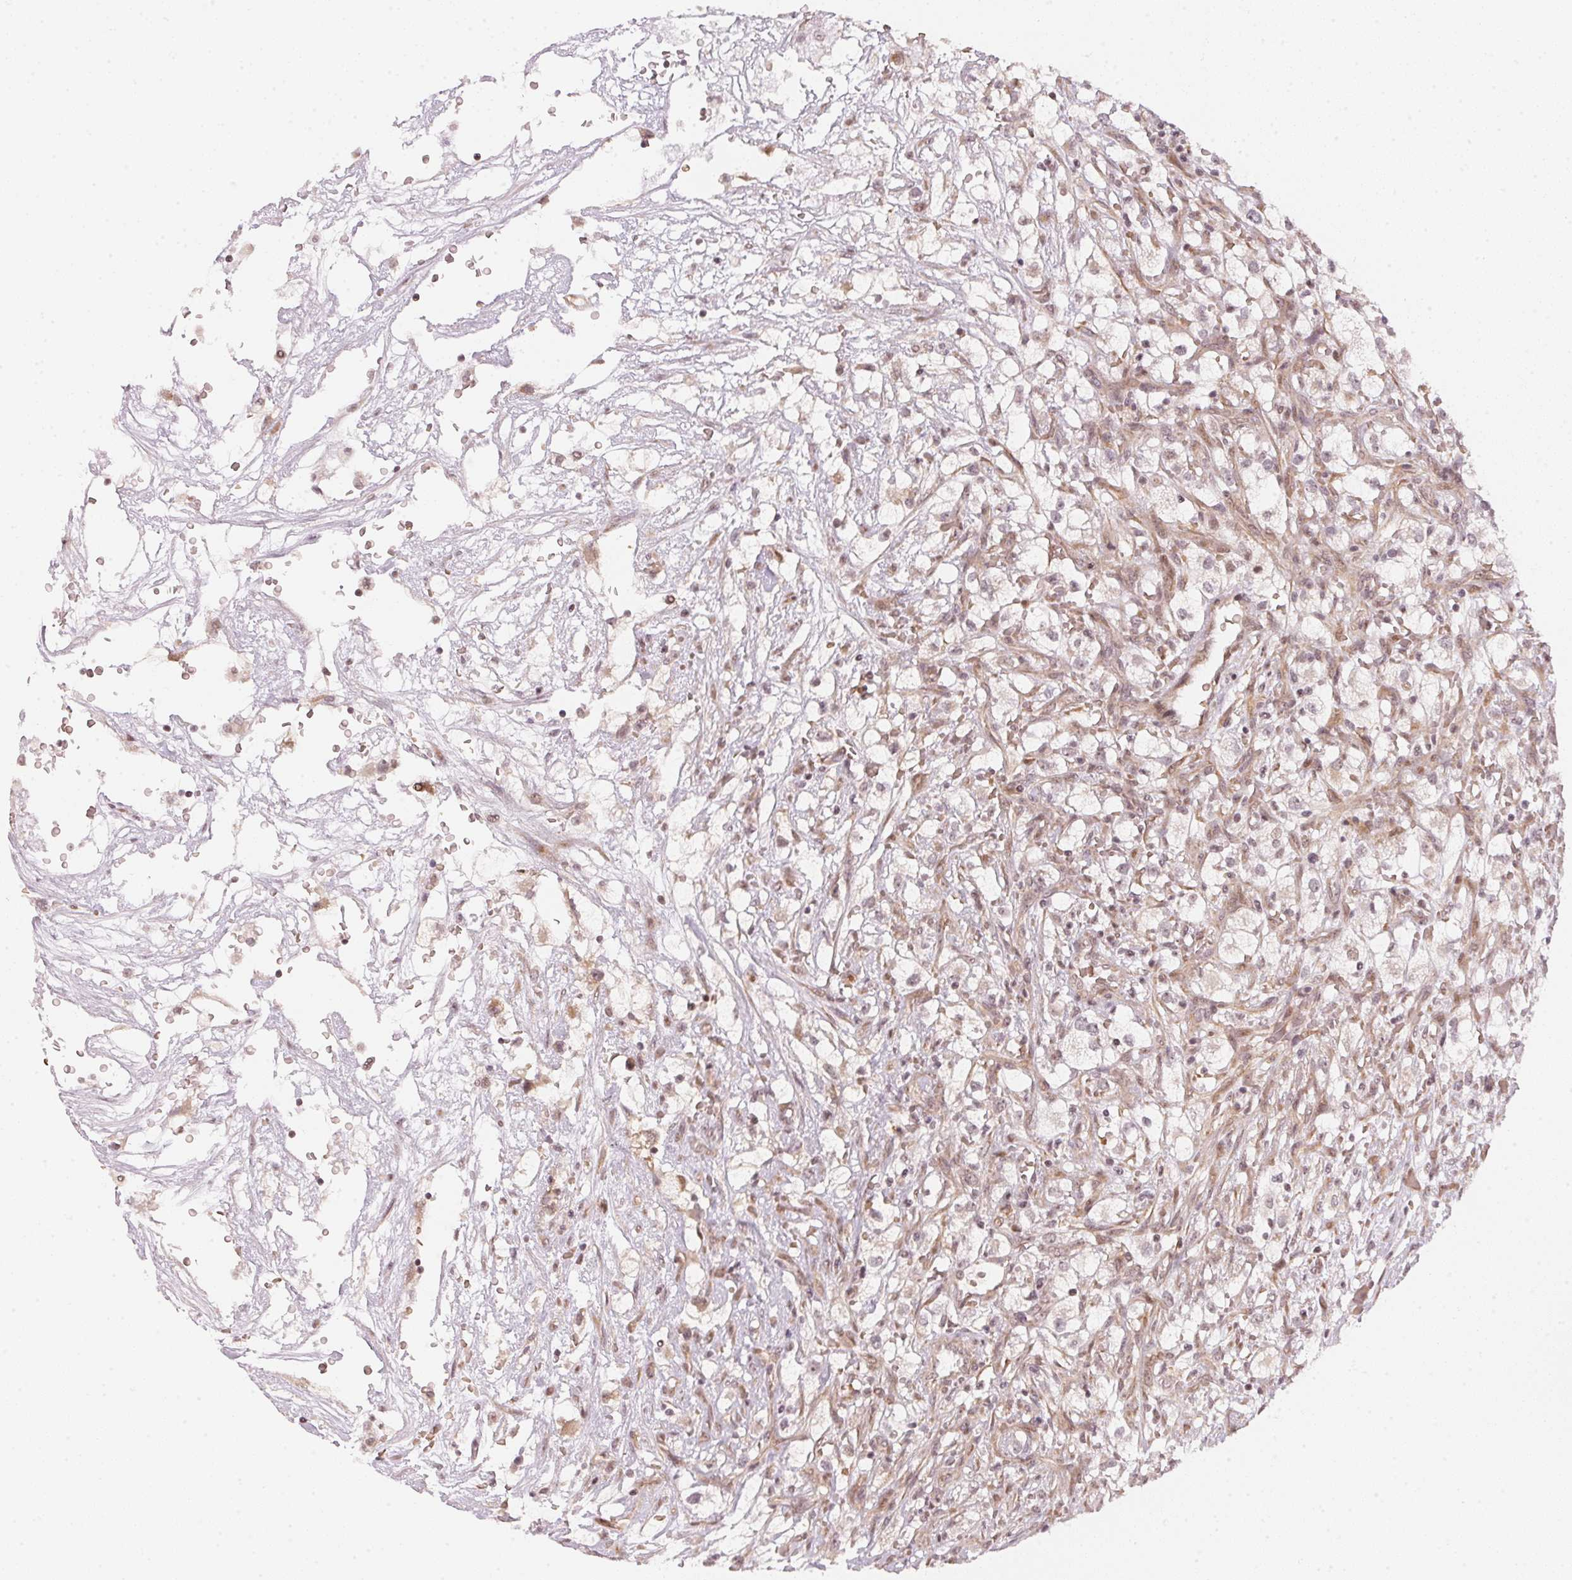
{"staining": {"intensity": "weak", "quantity": "25%-75%", "location": "nuclear"}, "tissue": "renal cancer", "cell_type": "Tumor cells", "image_type": "cancer", "snomed": [{"axis": "morphology", "description": "Adenocarcinoma, NOS"}, {"axis": "topography", "description": "Kidney"}], "caption": "Immunohistochemistry image of renal cancer (adenocarcinoma) stained for a protein (brown), which exhibits low levels of weak nuclear expression in approximately 25%-75% of tumor cells.", "gene": "KAT6A", "patient": {"sex": "male", "age": 59}}